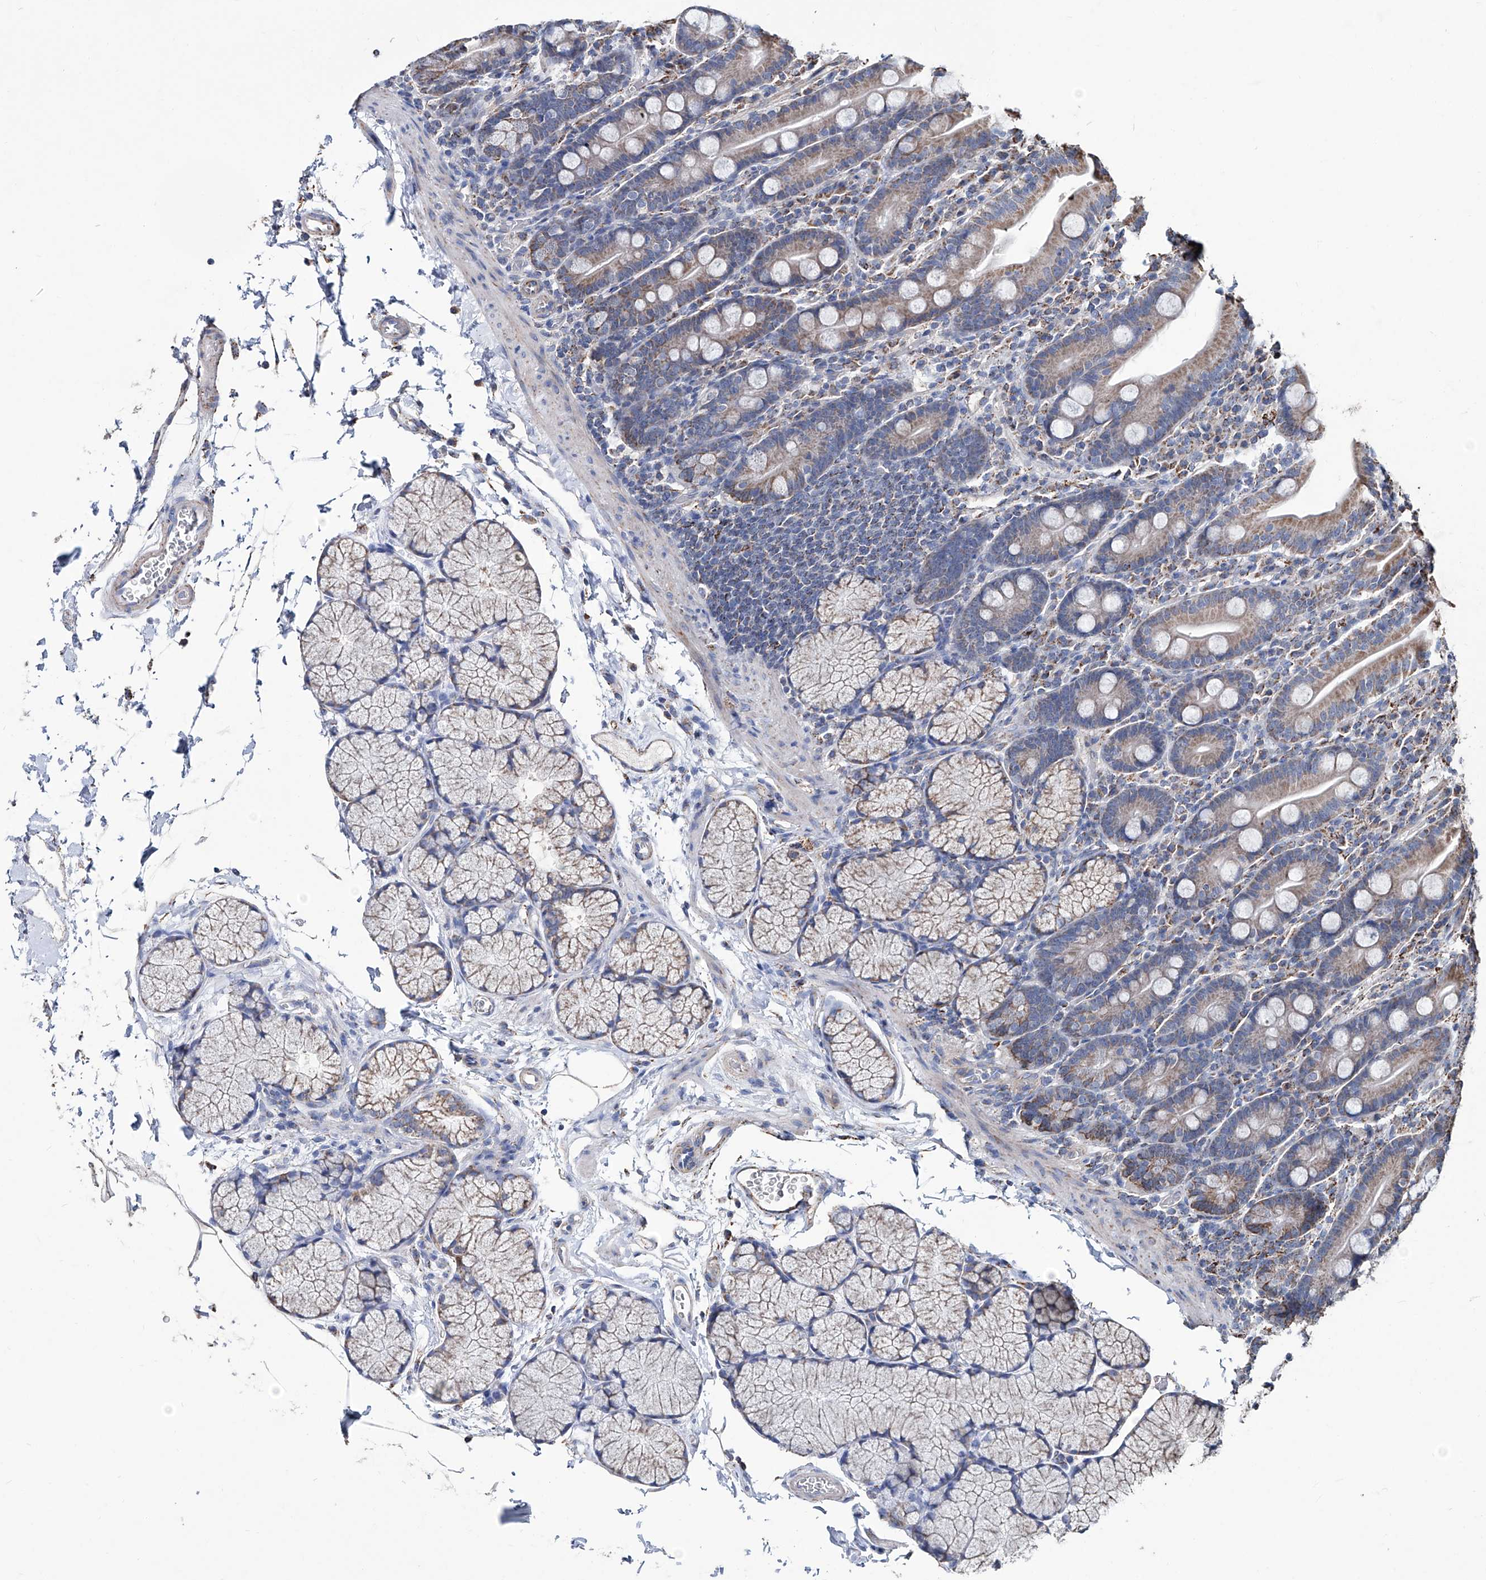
{"staining": {"intensity": "weak", "quantity": ">75%", "location": "cytoplasmic/membranous"}, "tissue": "duodenum", "cell_type": "Glandular cells", "image_type": "normal", "snomed": [{"axis": "morphology", "description": "Normal tissue, NOS"}, {"axis": "topography", "description": "Duodenum"}], "caption": "Benign duodenum displays weak cytoplasmic/membranous staining in approximately >75% of glandular cells, visualized by immunohistochemistry.", "gene": "NHS", "patient": {"sex": "male", "age": 35}}